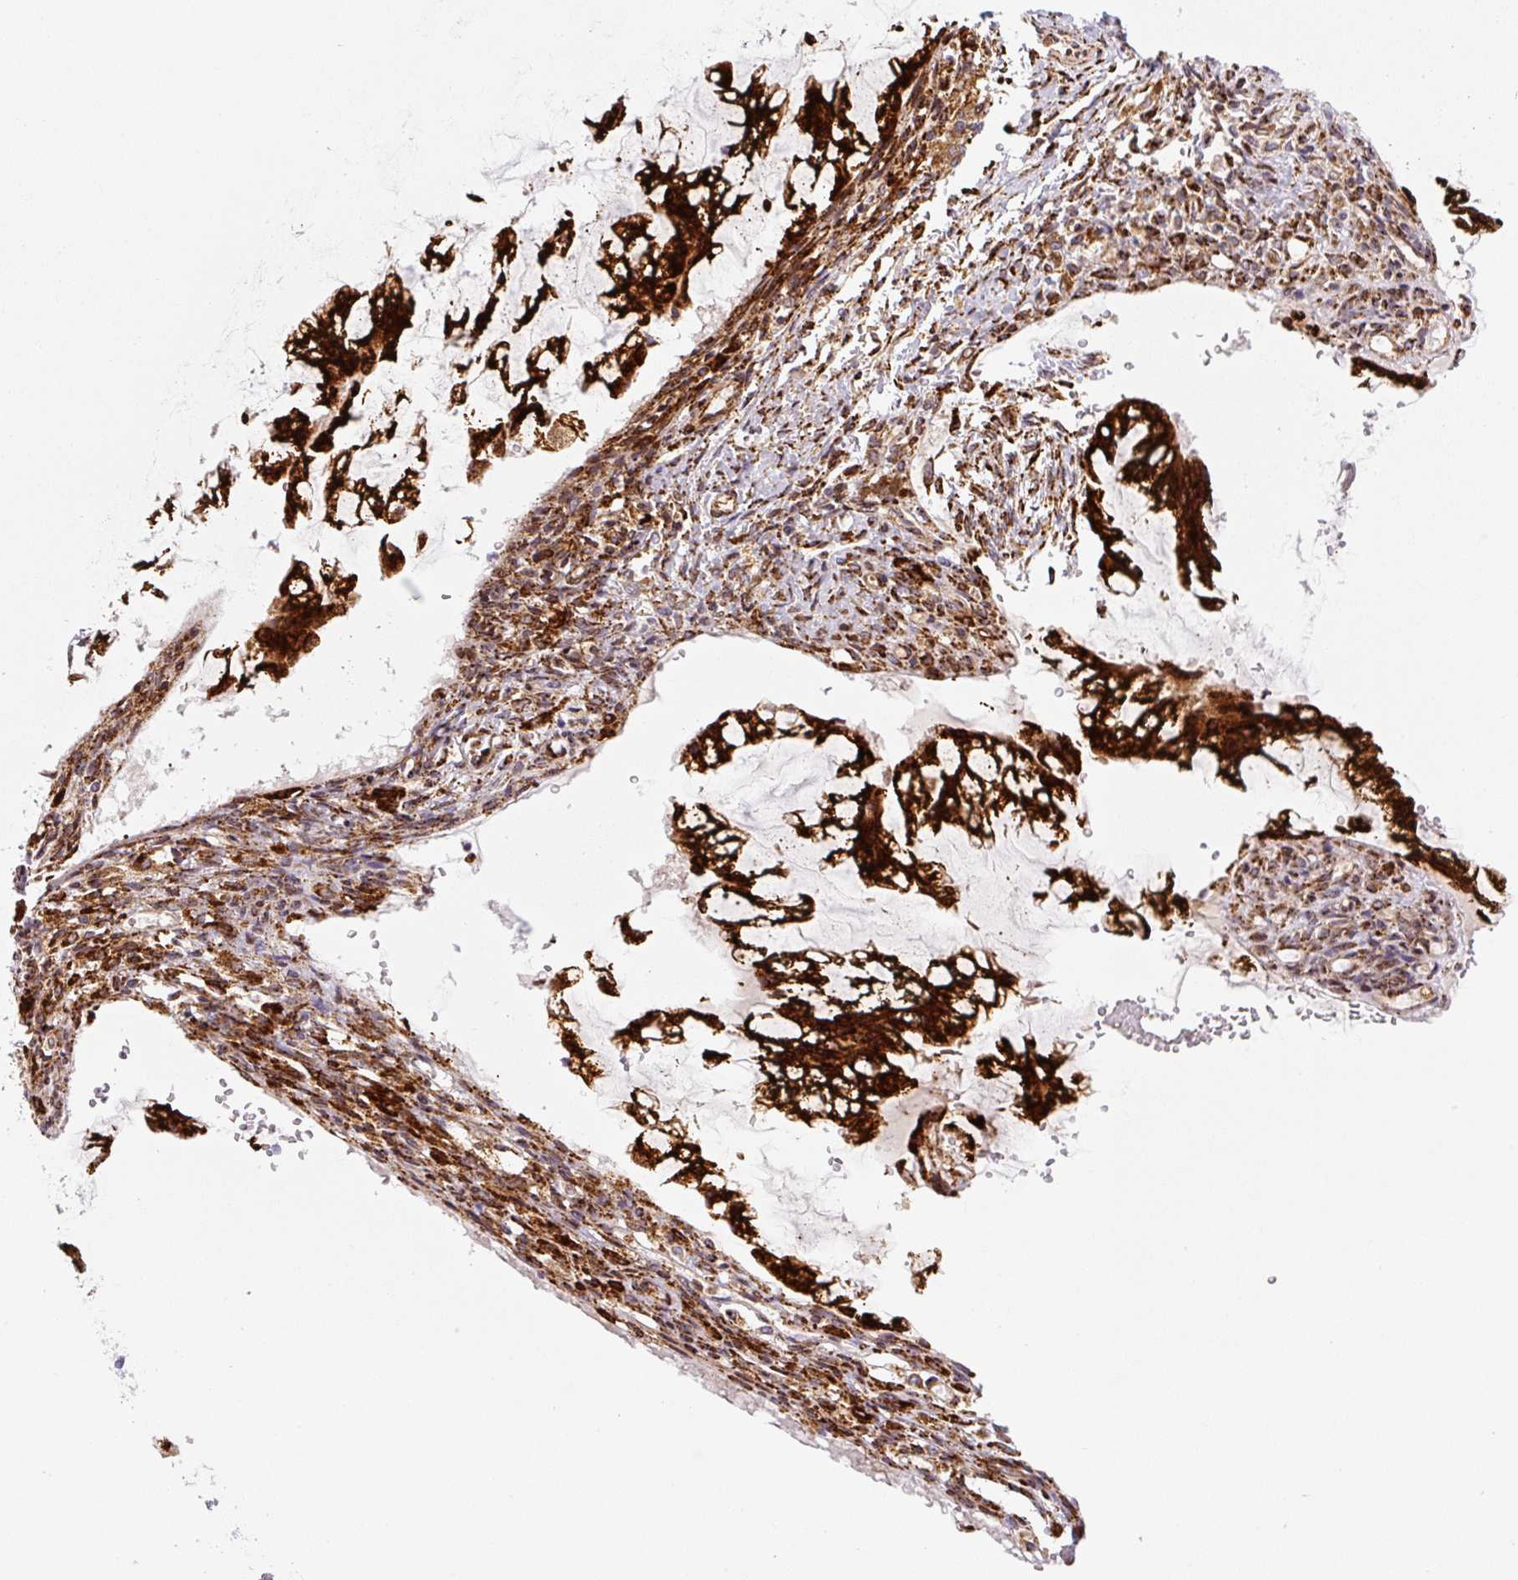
{"staining": {"intensity": "strong", "quantity": ">75%", "location": "cytoplasmic/membranous"}, "tissue": "ovarian cancer", "cell_type": "Tumor cells", "image_type": "cancer", "snomed": [{"axis": "morphology", "description": "Cystadenocarcinoma, mucinous, NOS"}, {"axis": "topography", "description": "Ovary"}], "caption": "Ovarian mucinous cystadenocarcinoma tissue exhibits strong cytoplasmic/membranous positivity in about >75% of tumor cells, visualized by immunohistochemistry. The staining is performed using DAB brown chromogen to label protein expression. The nuclei are counter-stained blue using hematoxylin.", "gene": "DISP3", "patient": {"sex": "female", "age": 73}}